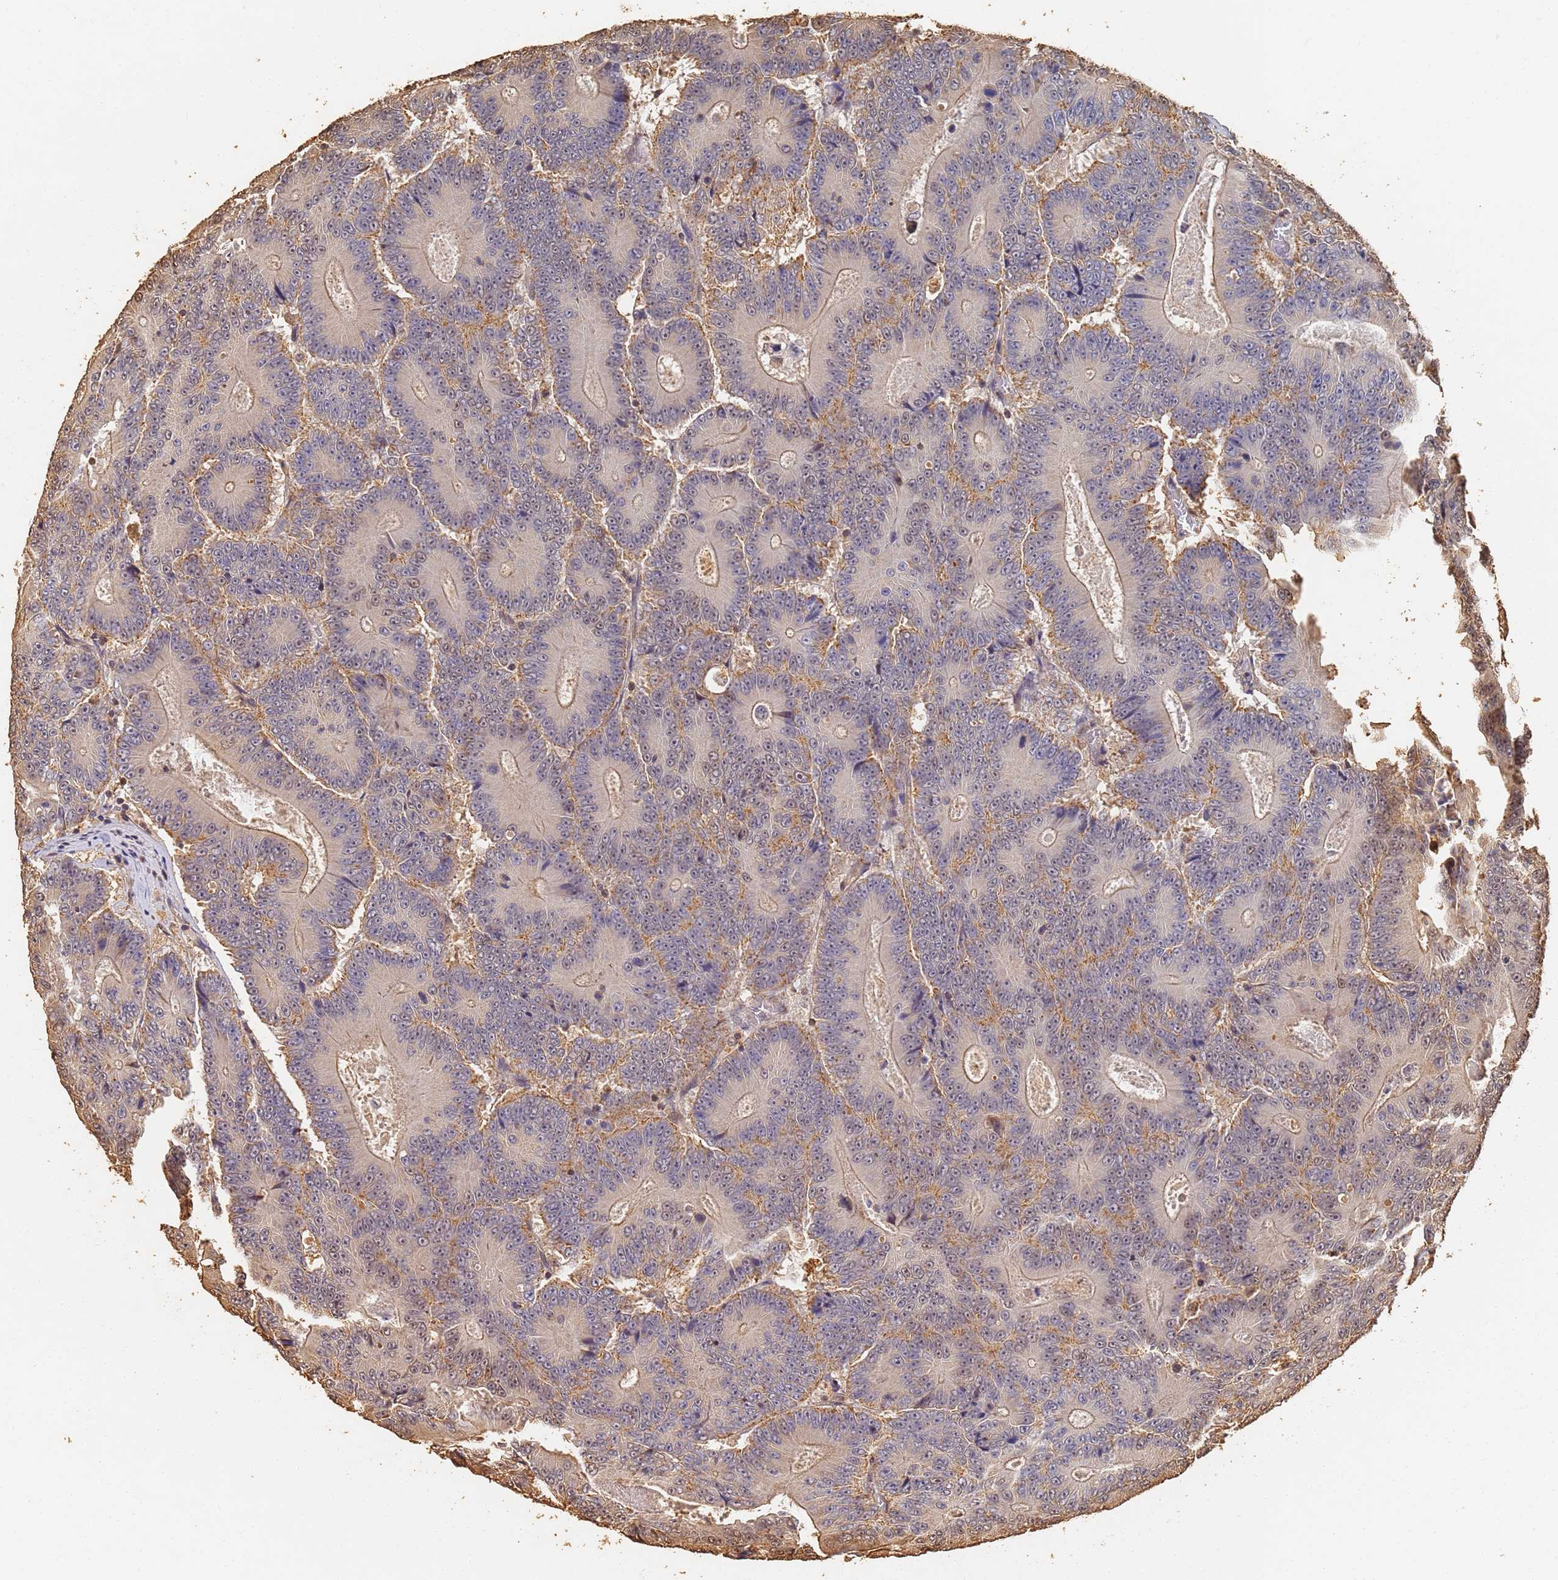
{"staining": {"intensity": "weak", "quantity": "<25%", "location": "cytoplasmic/membranous,nuclear"}, "tissue": "colorectal cancer", "cell_type": "Tumor cells", "image_type": "cancer", "snomed": [{"axis": "morphology", "description": "Adenocarcinoma, NOS"}, {"axis": "topography", "description": "Colon"}], "caption": "High power microscopy image of an immunohistochemistry image of colorectal cancer, revealing no significant staining in tumor cells.", "gene": "JAK2", "patient": {"sex": "male", "age": 83}}